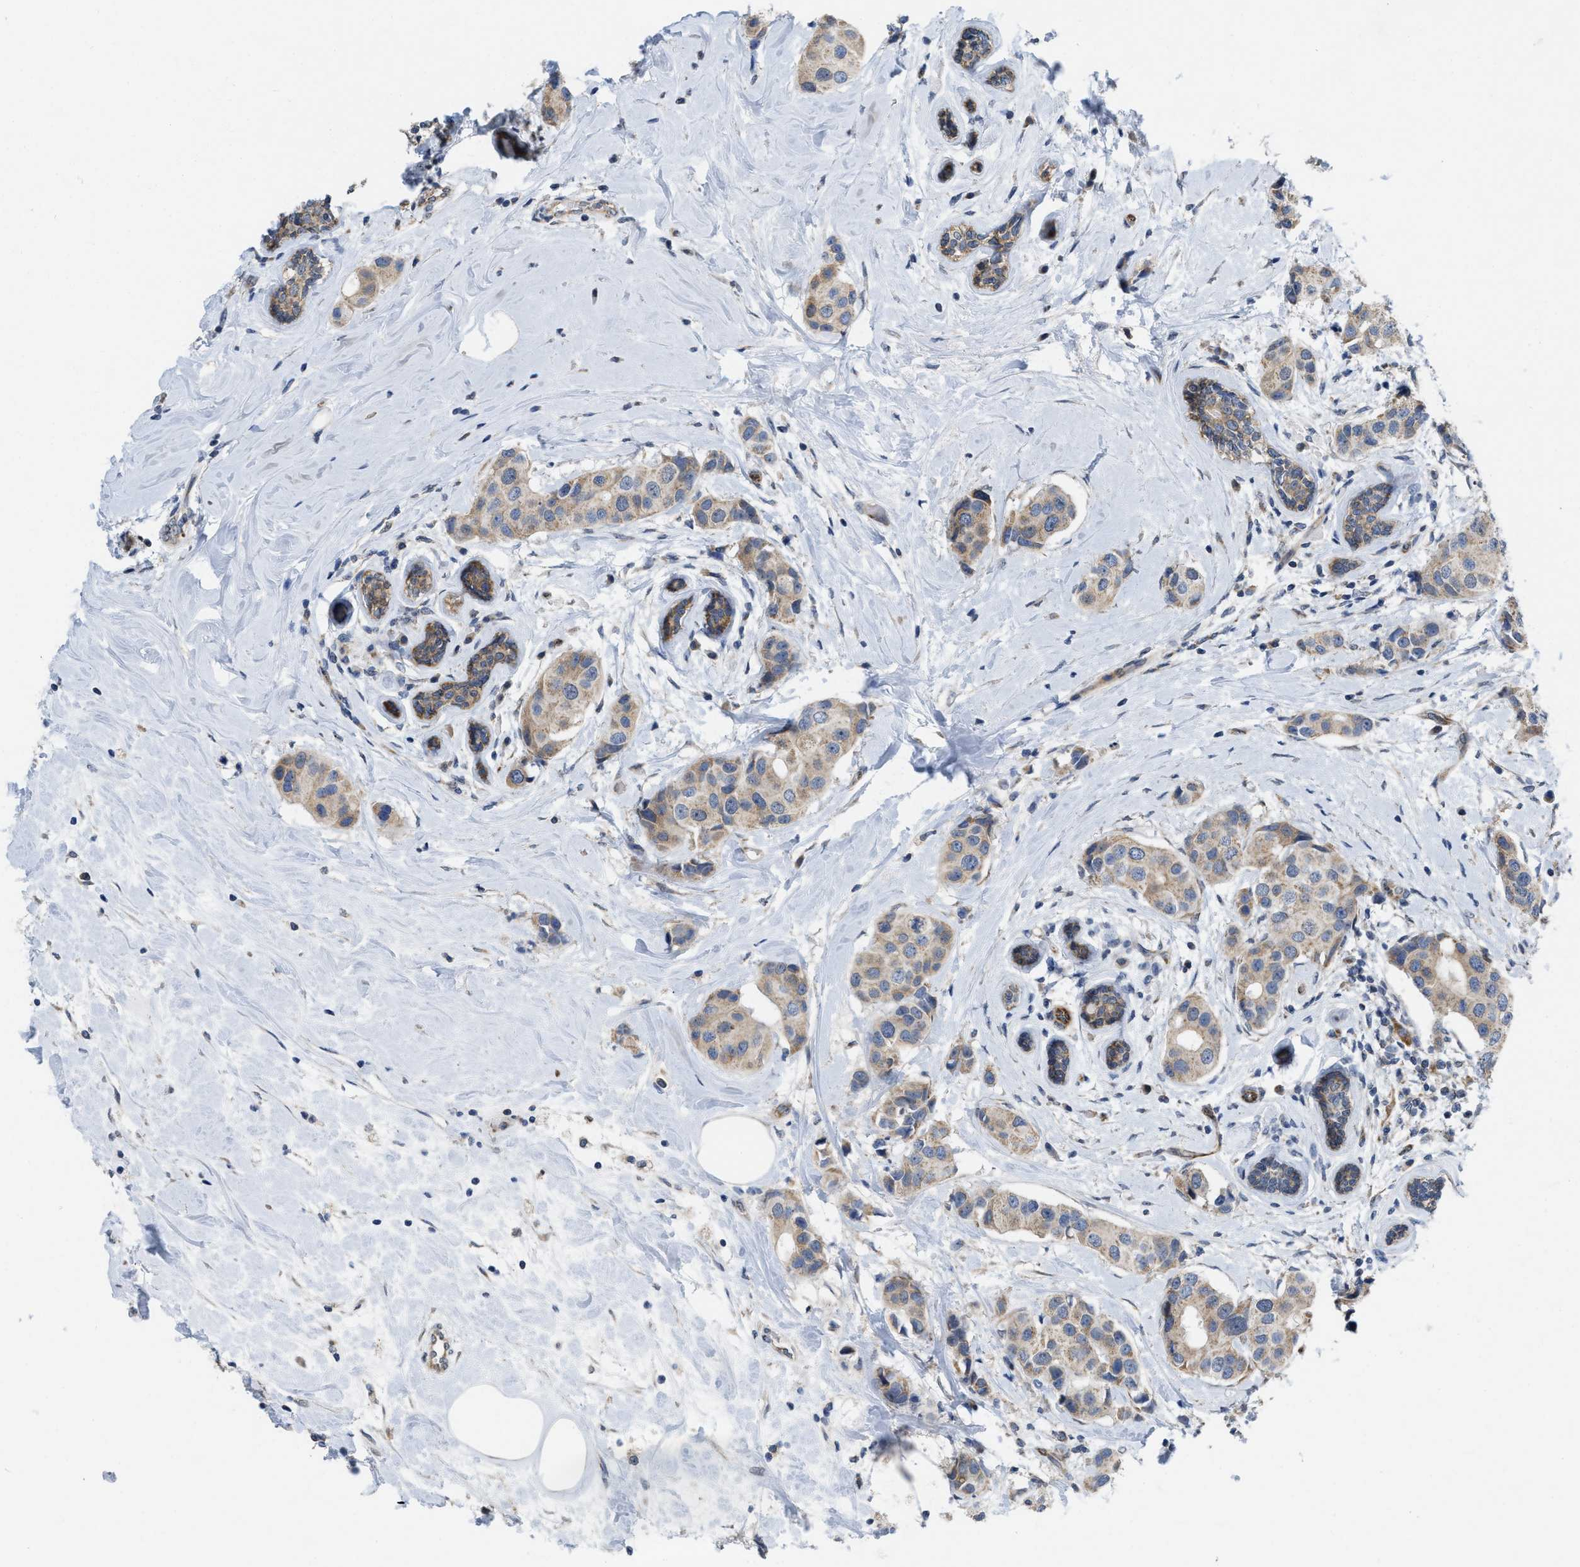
{"staining": {"intensity": "weak", "quantity": ">75%", "location": "cytoplasmic/membranous"}, "tissue": "breast cancer", "cell_type": "Tumor cells", "image_type": "cancer", "snomed": [{"axis": "morphology", "description": "Normal tissue, NOS"}, {"axis": "morphology", "description": "Duct carcinoma"}, {"axis": "topography", "description": "Breast"}], "caption": "Human infiltrating ductal carcinoma (breast) stained with a brown dye demonstrates weak cytoplasmic/membranous positive positivity in approximately >75% of tumor cells.", "gene": "EOGT", "patient": {"sex": "female", "age": 39}}